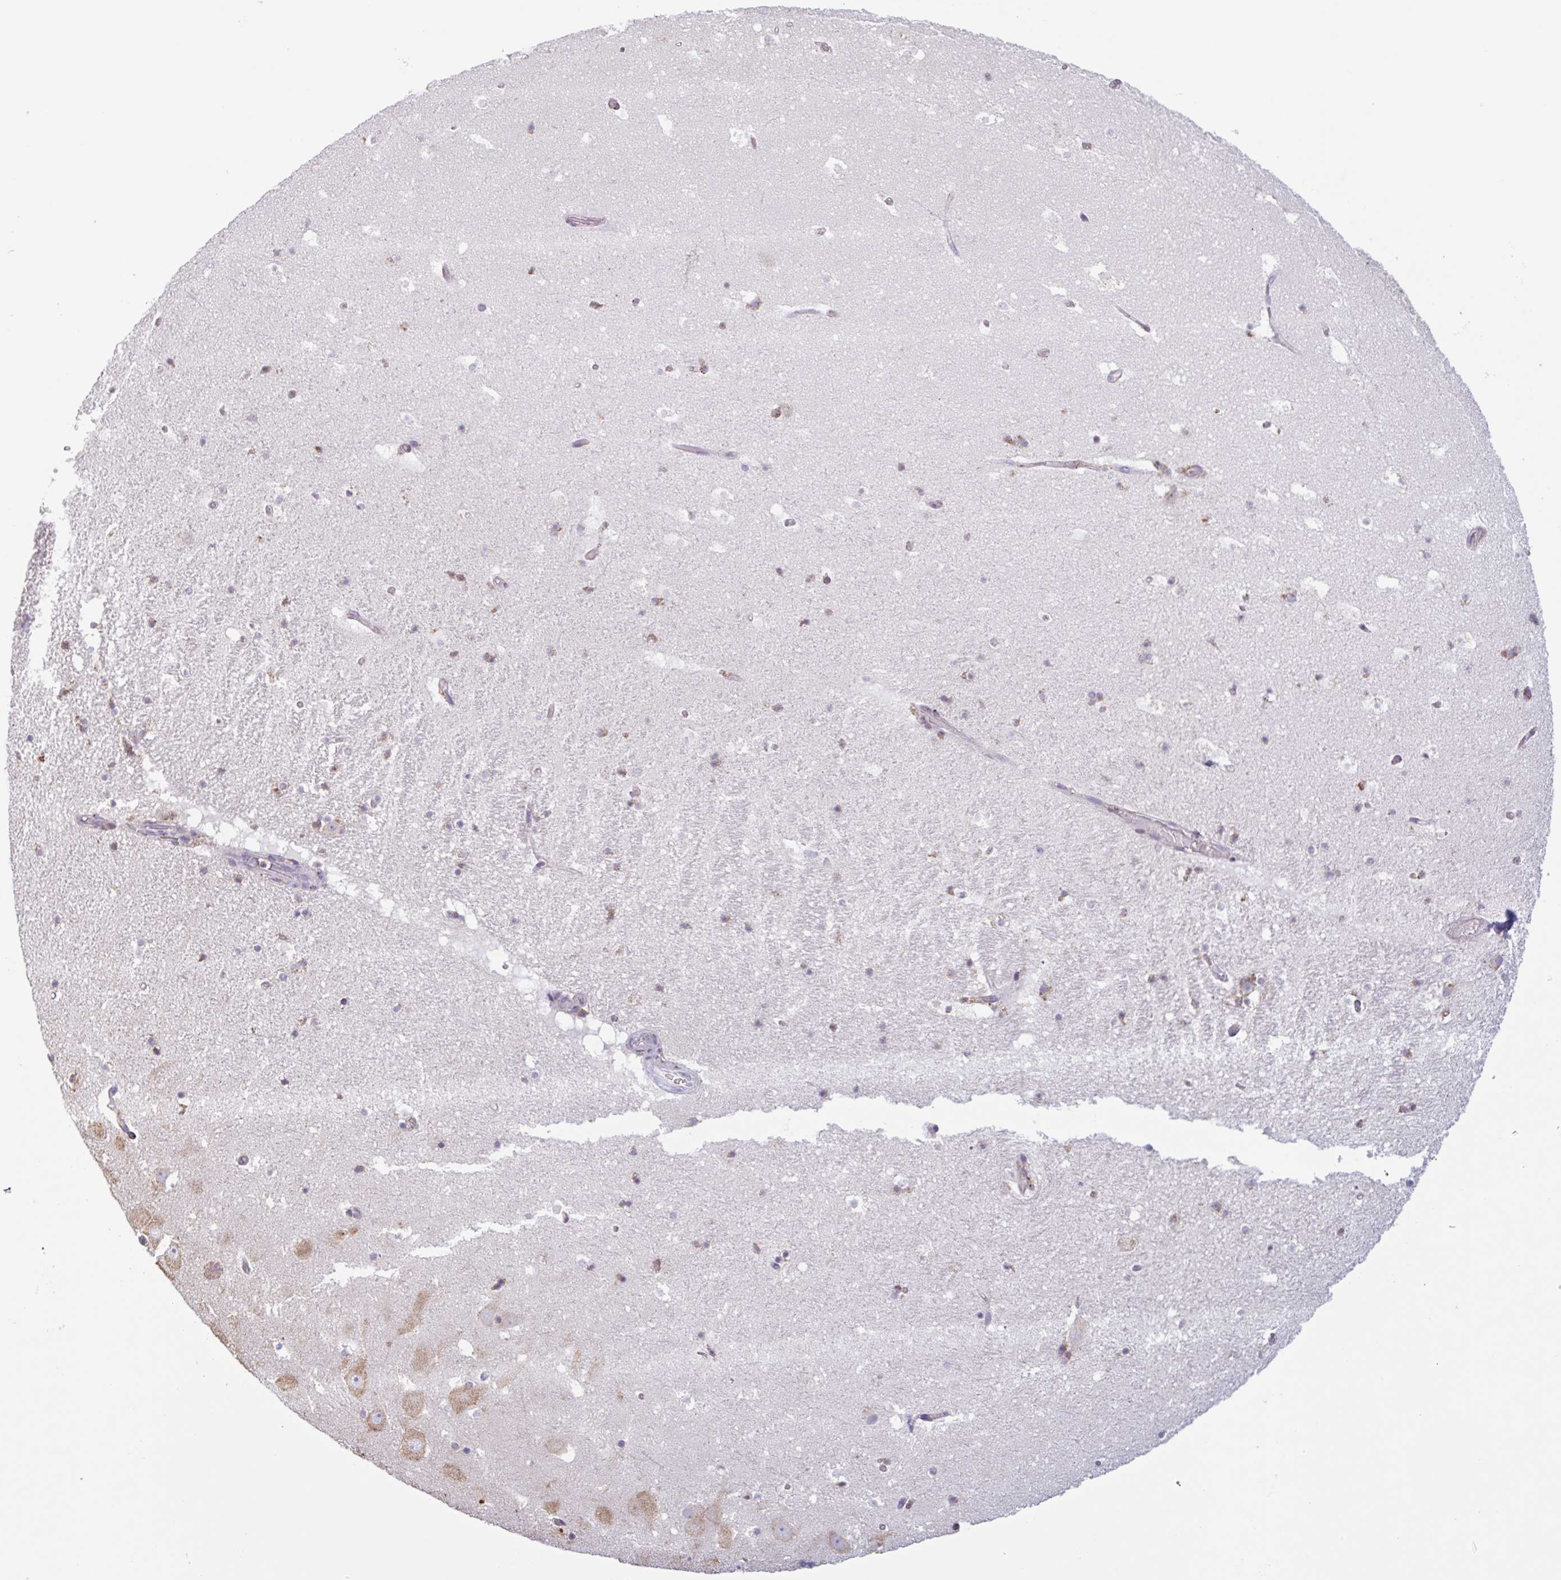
{"staining": {"intensity": "negative", "quantity": "none", "location": "none"}, "tissue": "hippocampus", "cell_type": "Glial cells", "image_type": "normal", "snomed": [{"axis": "morphology", "description": "Normal tissue, NOS"}, {"axis": "topography", "description": "Hippocampus"}], "caption": "DAB (3,3'-diaminobenzidine) immunohistochemical staining of unremarkable human hippocampus displays no significant staining in glial cells. The staining is performed using DAB brown chromogen with nuclei counter-stained in using hematoxylin.", "gene": "DOK4", "patient": {"sex": "female", "age": 42}}